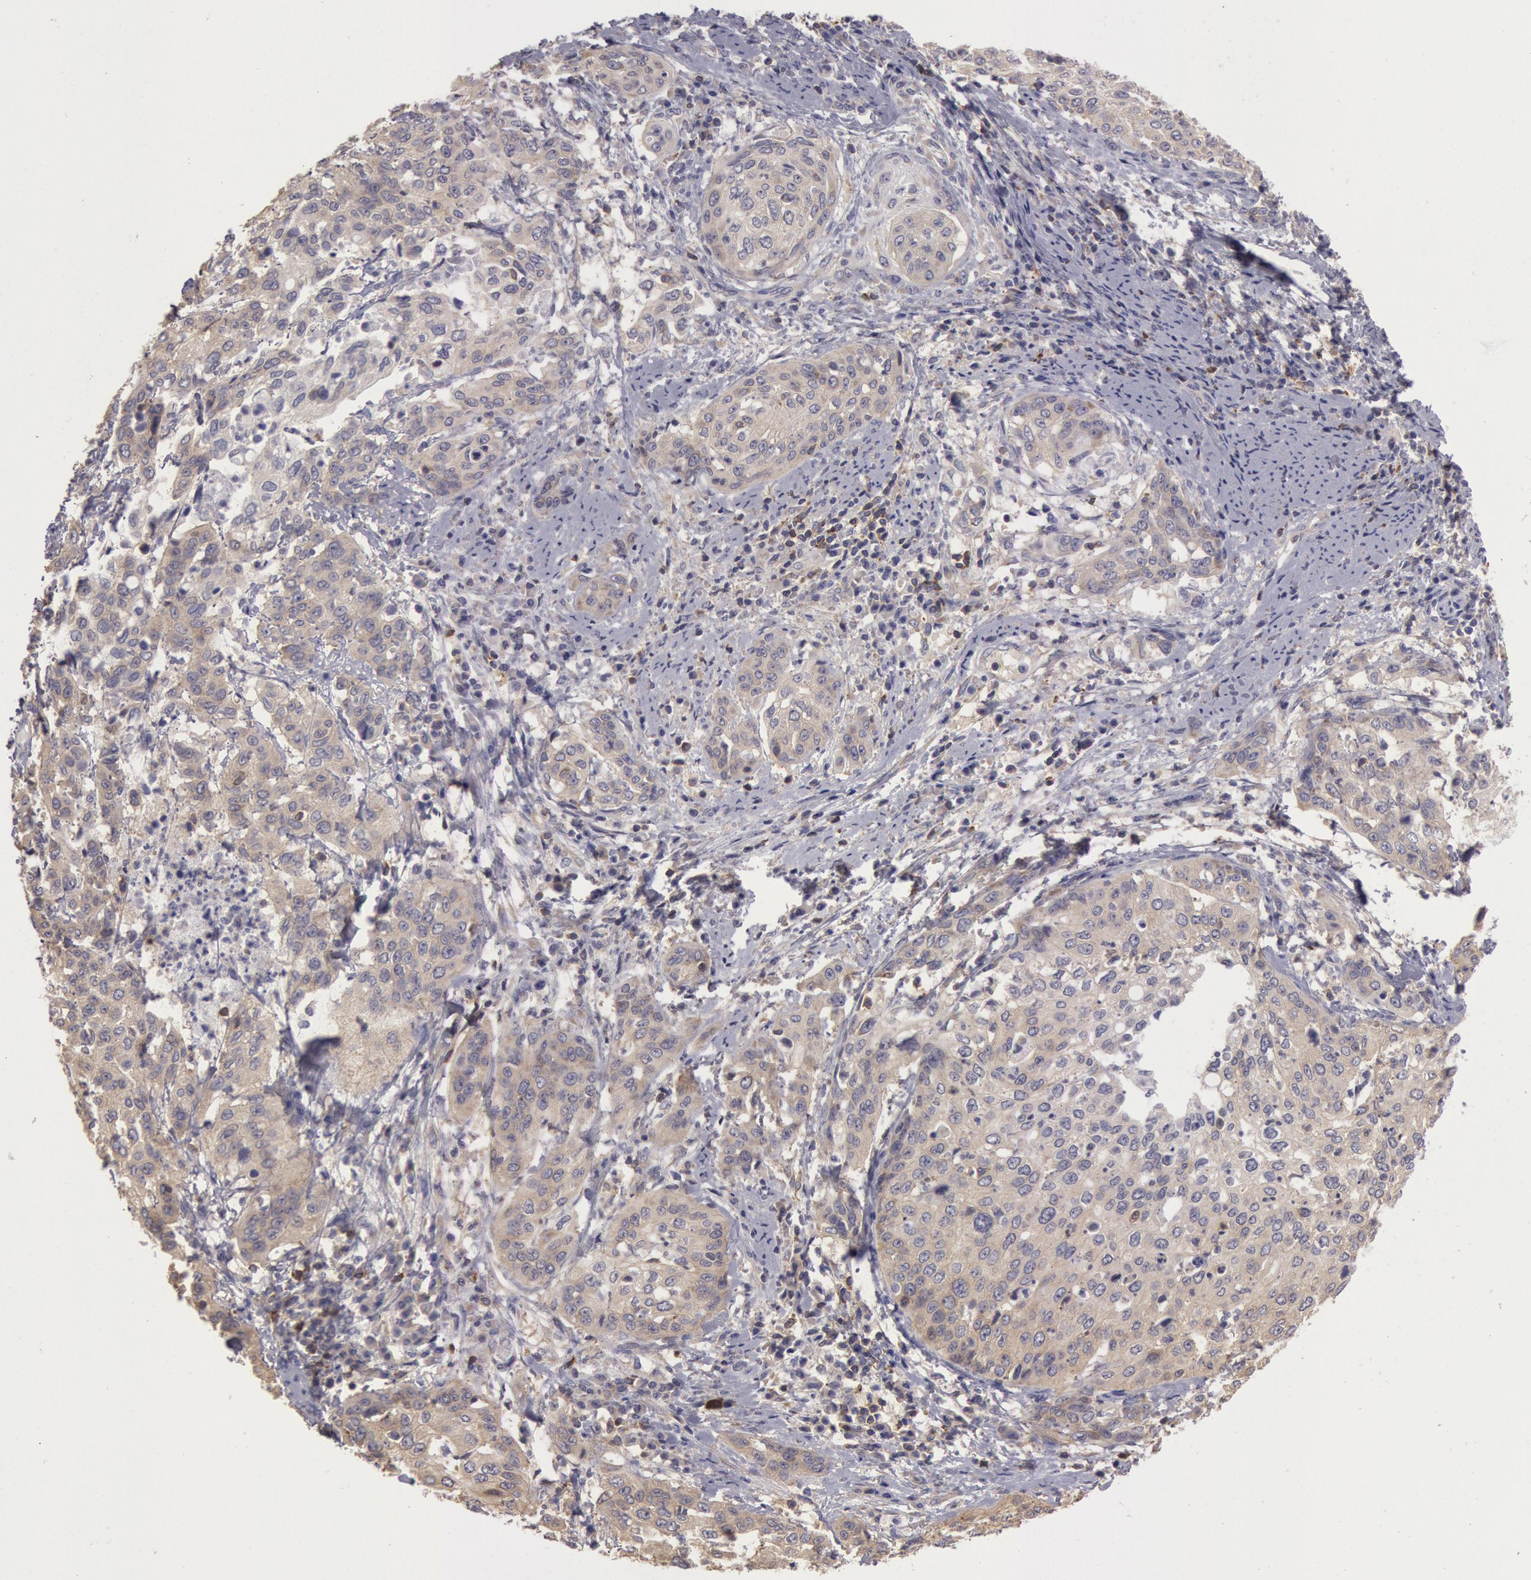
{"staining": {"intensity": "weak", "quantity": ">75%", "location": "cytoplasmic/membranous"}, "tissue": "cervical cancer", "cell_type": "Tumor cells", "image_type": "cancer", "snomed": [{"axis": "morphology", "description": "Squamous cell carcinoma, NOS"}, {"axis": "topography", "description": "Cervix"}], "caption": "Protein staining of cervical cancer (squamous cell carcinoma) tissue displays weak cytoplasmic/membranous positivity in approximately >75% of tumor cells.", "gene": "NMT2", "patient": {"sex": "female", "age": 41}}